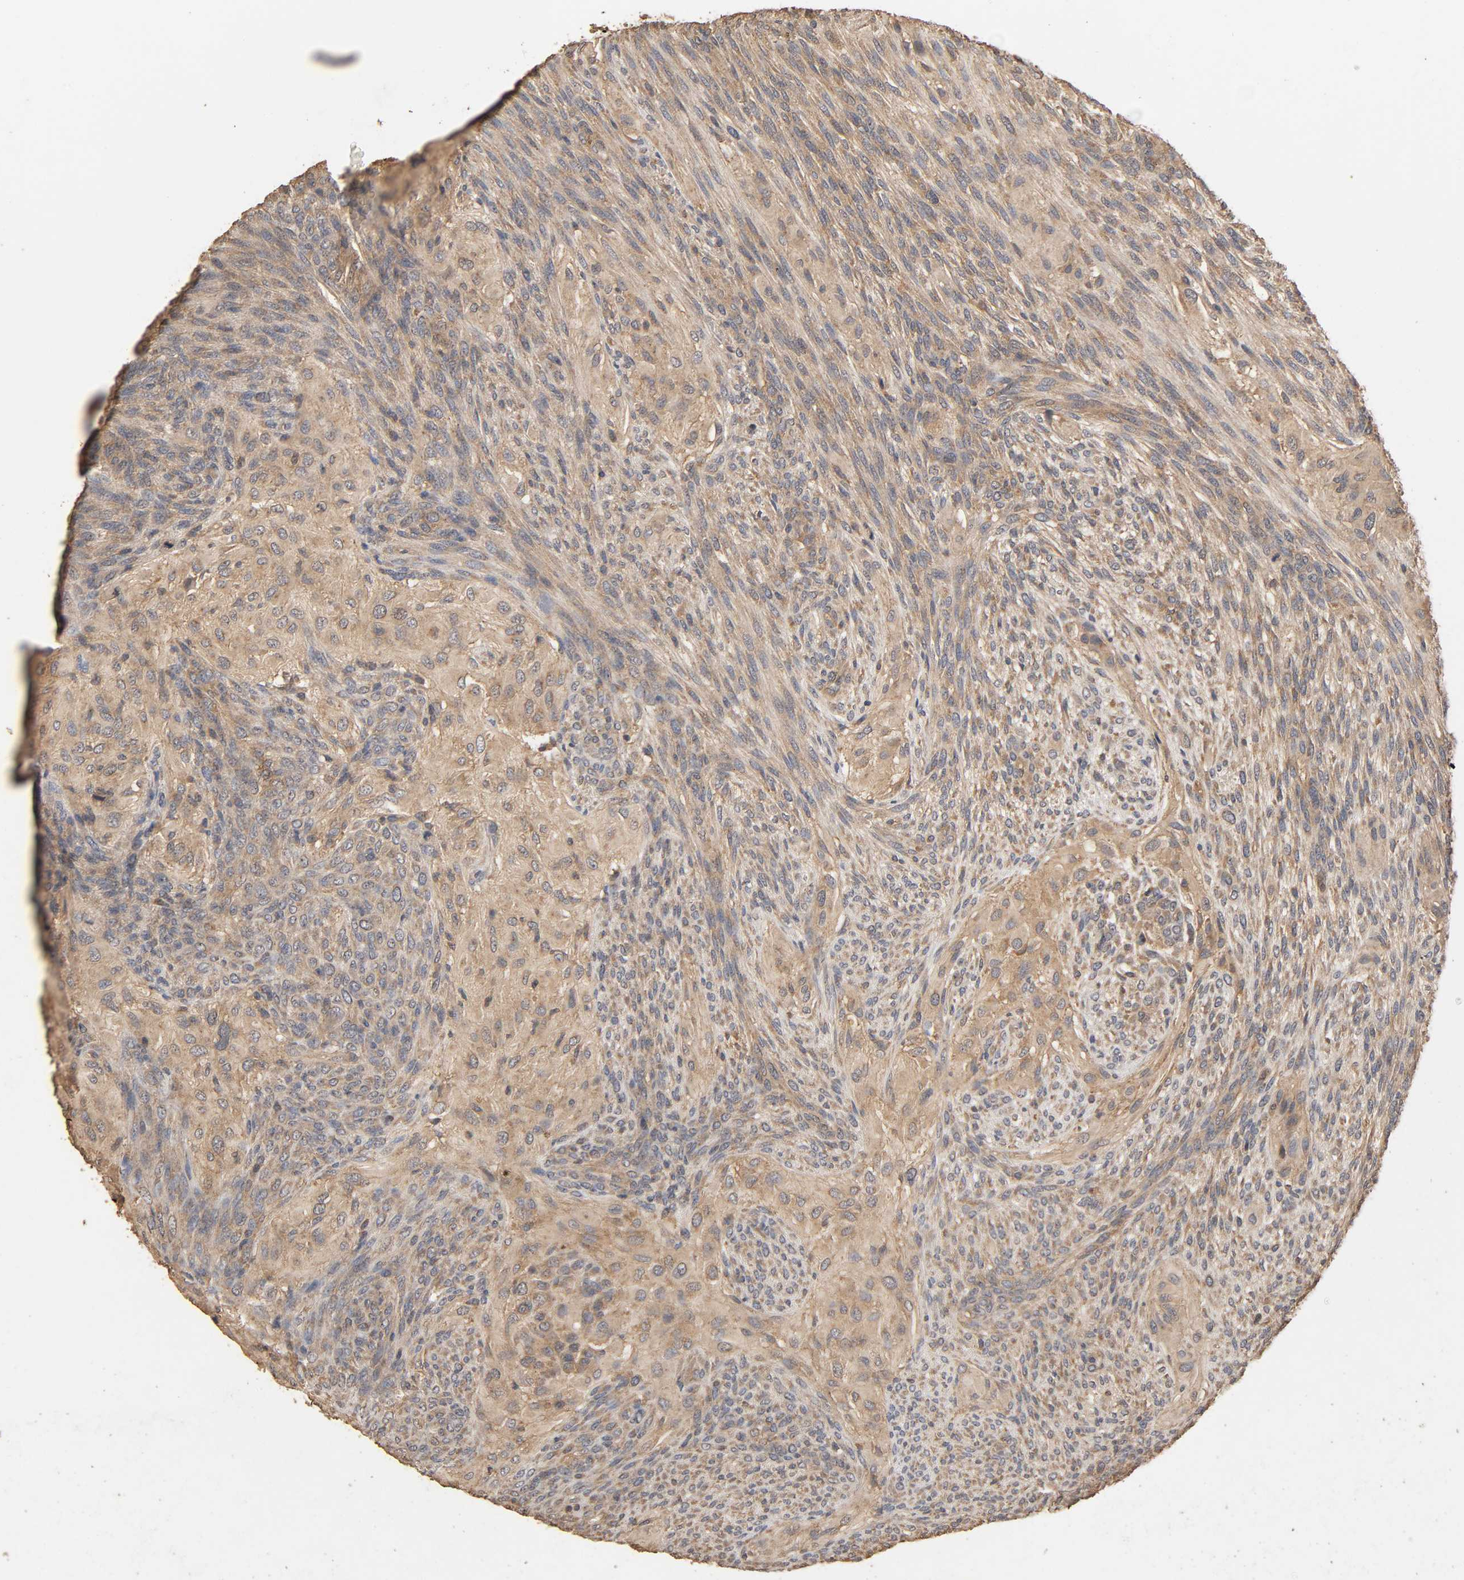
{"staining": {"intensity": "weak", "quantity": ">75%", "location": "cytoplasmic/membranous"}, "tissue": "glioma", "cell_type": "Tumor cells", "image_type": "cancer", "snomed": [{"axis": "morphology", "description": "Glioma, malignant, High grade"}, {"axis": "topography", "description": "Cerebral cortex"}], "caption": "Immunohistochemistry (IHC) photomicrograph of neoplastic tissue: human glioma stained using immunohistochemistry displays low levels of weak protein expression localized specifically in the cytoplasmic/membranous of tumor cells, appearing as a cytoplasmic/membranous brown color.", "gene": "ARHGEF7", "patient": {"sex": "female", "age": 55}}